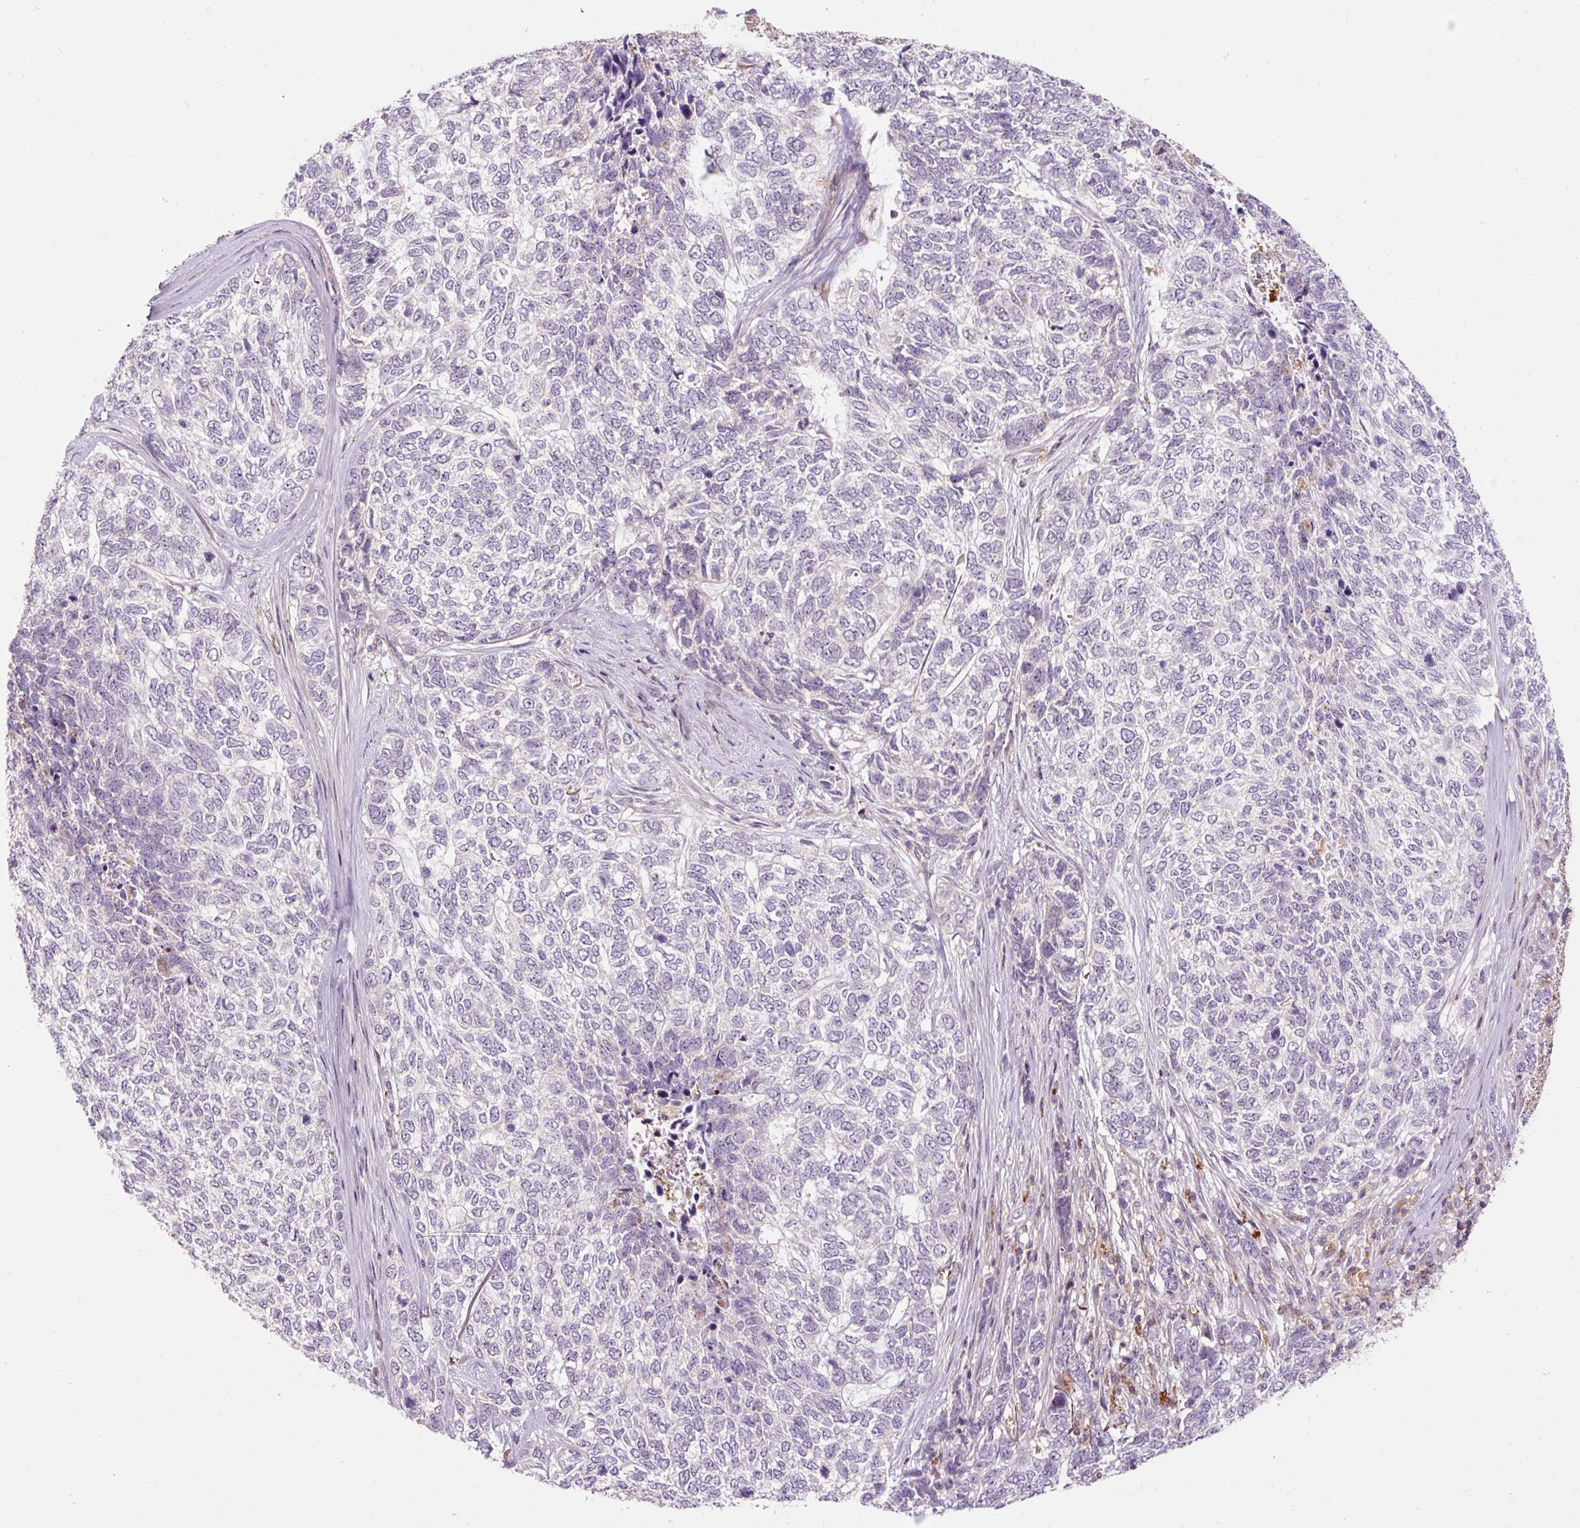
{"staining": {"intensity": "negative", "quantity": "none", "location": "none"}, "tissue": "skin cancer", "cell_type": "Tumor cells", "image_type": "cancer", "snomed": [{"axis": "morphology", "description": "Basal cell carcinoma"}, {"axis": "topography", "description": "Skin"}], "caption": "A micrograph of skin cancer stained for a protein reveals no brown staining in tumor cells.", "gene": "CEBPZ", "patient": {"sex": "female", "age": 65}}